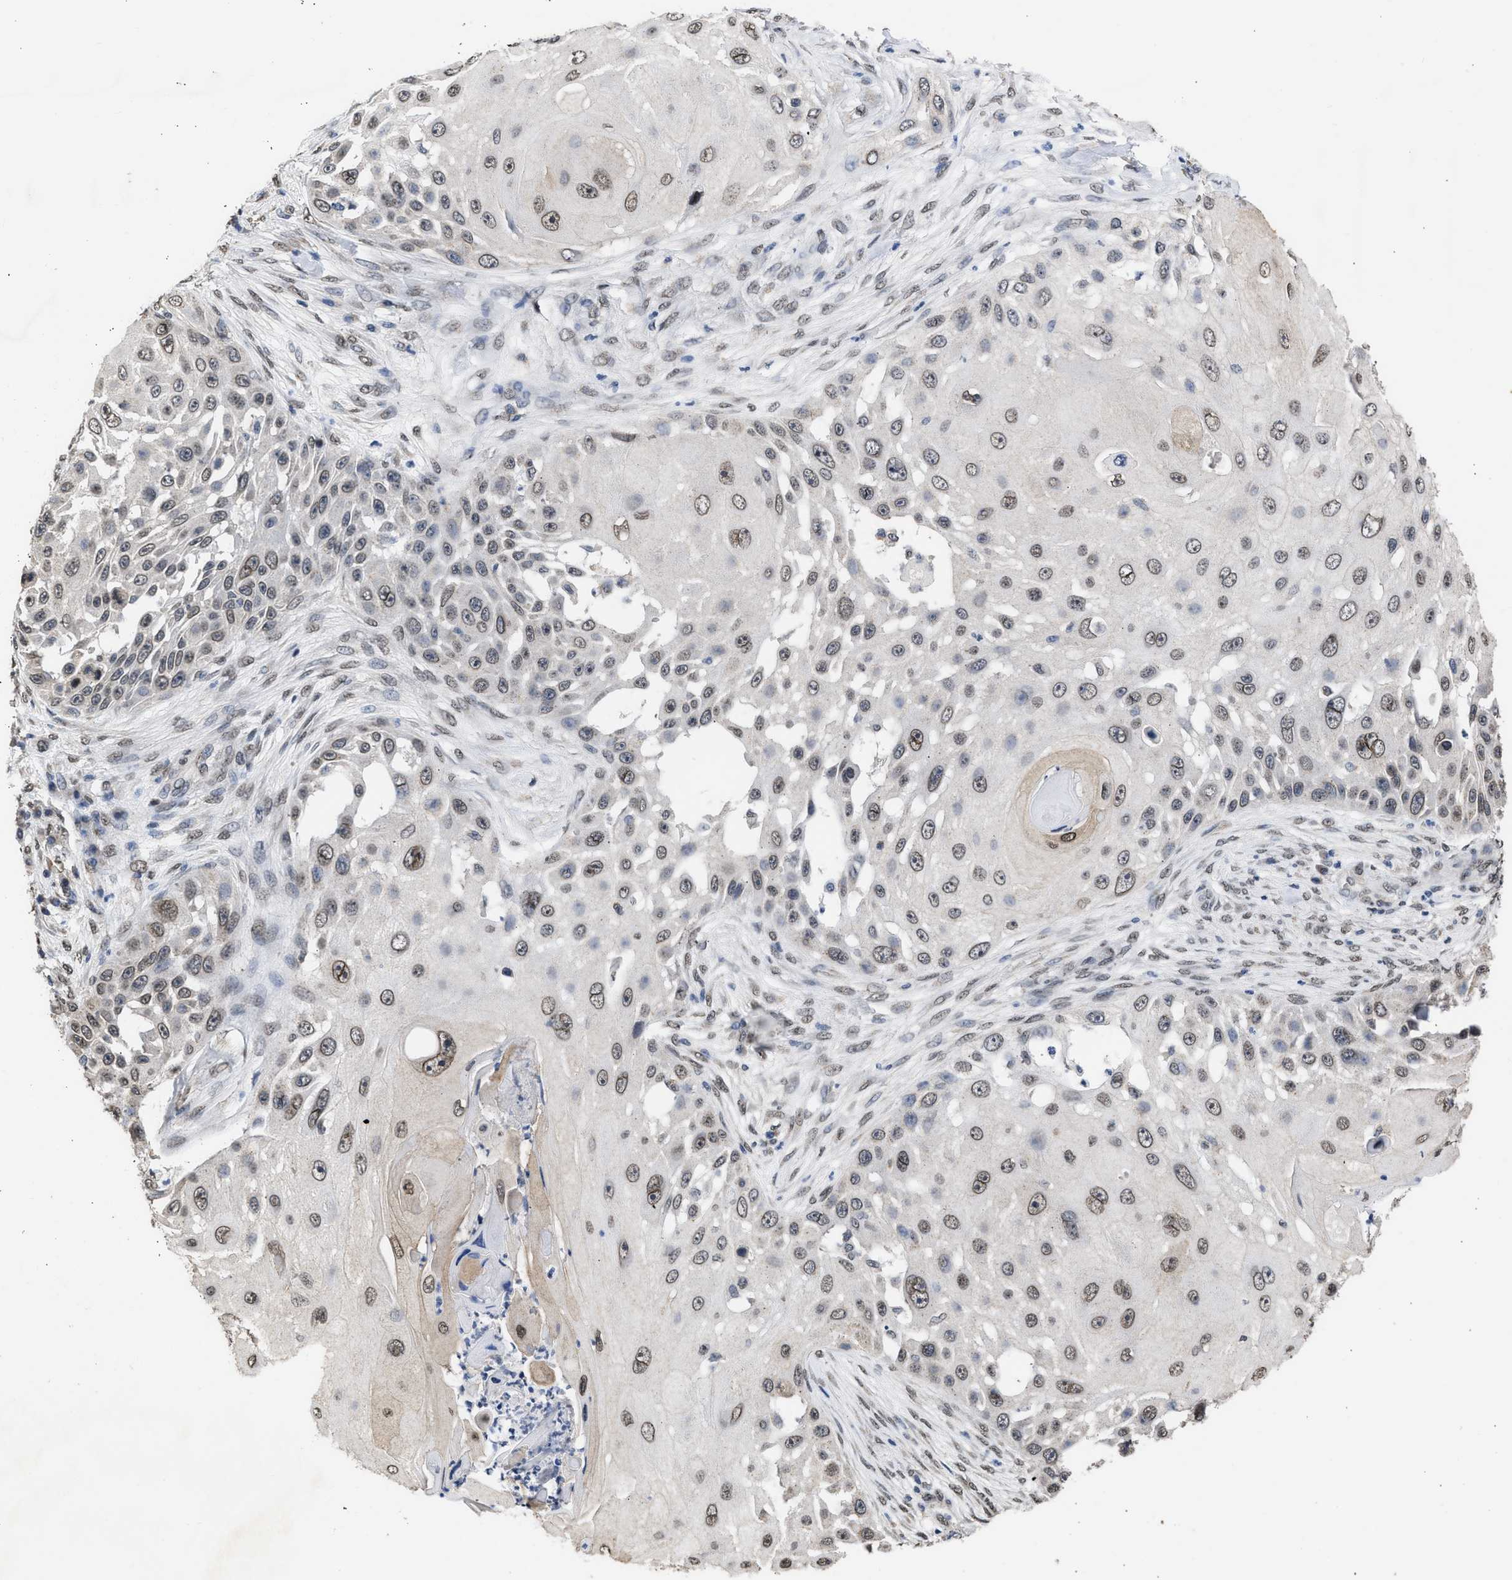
{"staining": {"intensity": "weak", "quantity": "25%-75%", "location": "cytoplasmic/membranous,nuclear"}, "tissue": "skin cancer", "cell_type": "Tumor cells", "image_type": "cancer", "snomed": [{"axis": "morphology", "description": "Squamous cell carcinoma, NOS"}, {"axis": "topography", "description": "Skin"}], "caption": "Immunohistochemistry (DAB (3,3'-diaminobenzidine)) staining of skin cancer displays weak cytoplasmic/membranous and nuclear protein expression in approximately 25%-75% of tumor cells. (brown staining indicates protein expression, while blue staining denotes nuclei).", "gene": "NUP35", "patient": {"sex": "female", "age": 44}}